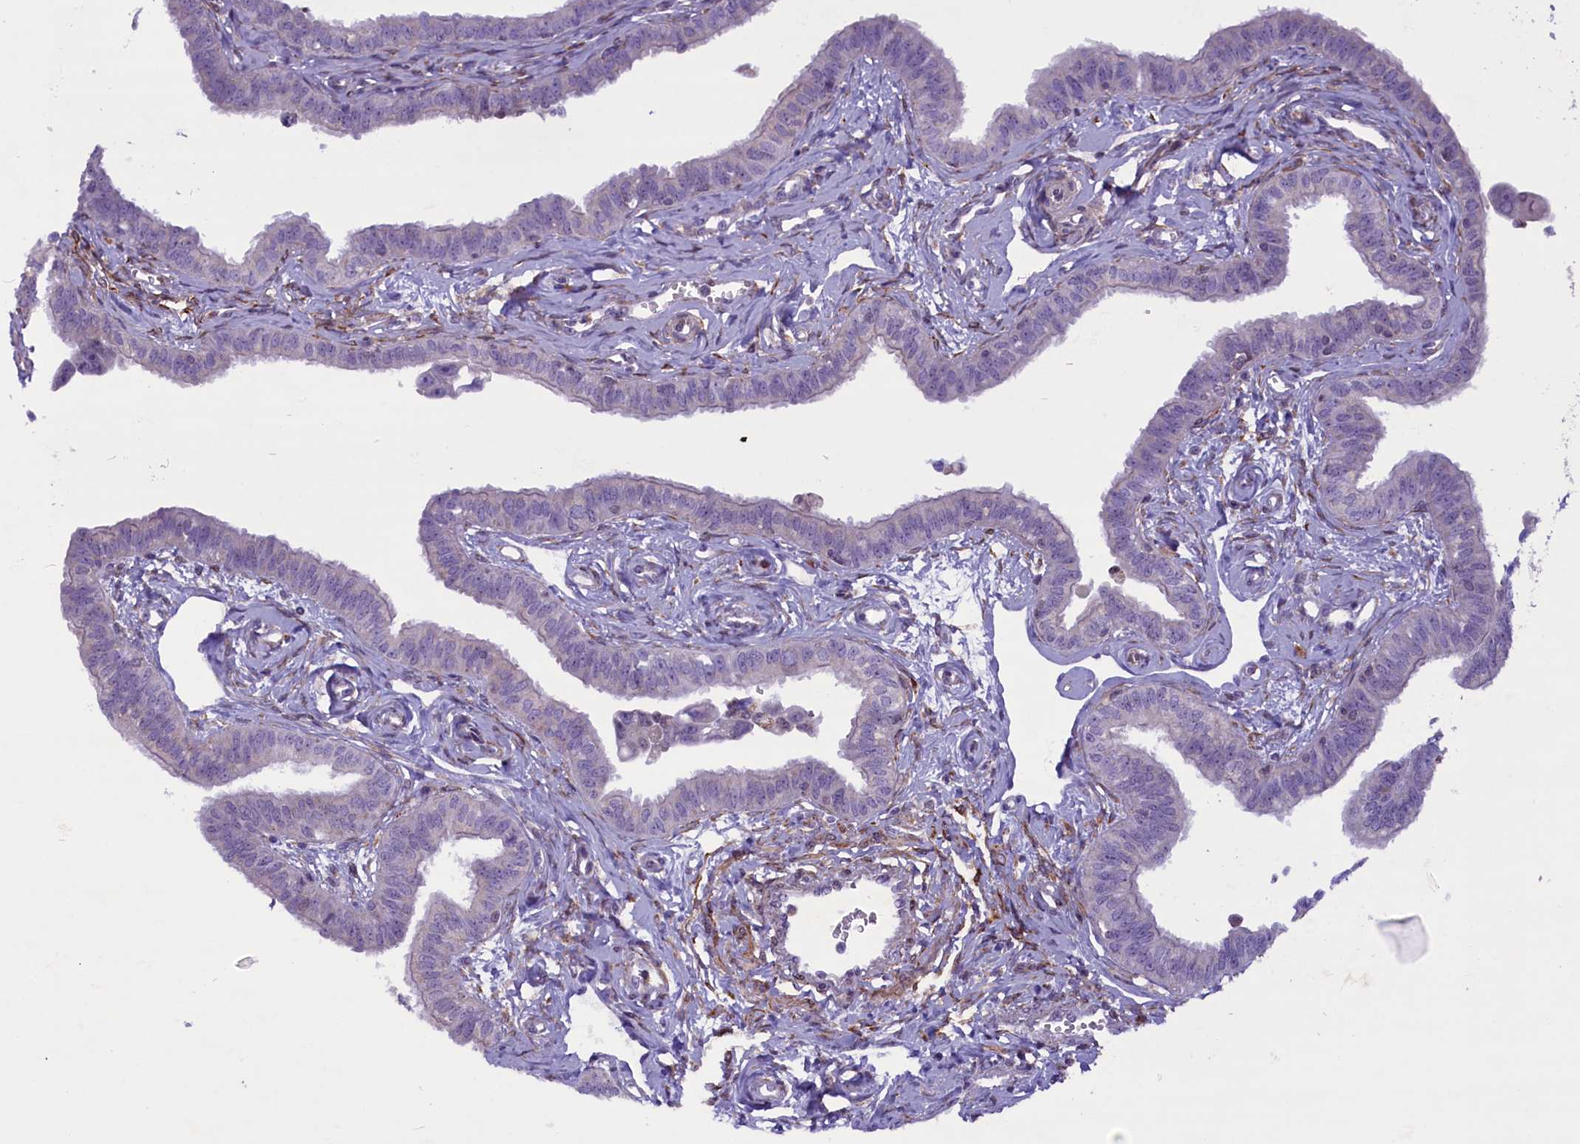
{"staining": {"intensity": "weak", "quantity": "<25%", "location": "cytoplasmic/membranous"}, "tissue": "fallopian tube", "cell_type": "Glandular cells", "image_type": "normal", "snomed": [{"axis": "morphology", "description": "Normal tissue, NOS"}, {"axis": "morphology", "description": "Carcinoma, NOS"}, {"axis": "topography", "description": "Fallopian tube"}, {"axis": "topography", "description": "Ovary"}], "caption": "Glandular cells are negative for brown protein staining in normal fallopian tube. (DAB immunohistochemistry visualized using brightfield microscopy, high magnification).", "gene": "MIEF2", "patient": {"sex": "female", "age": 59}}